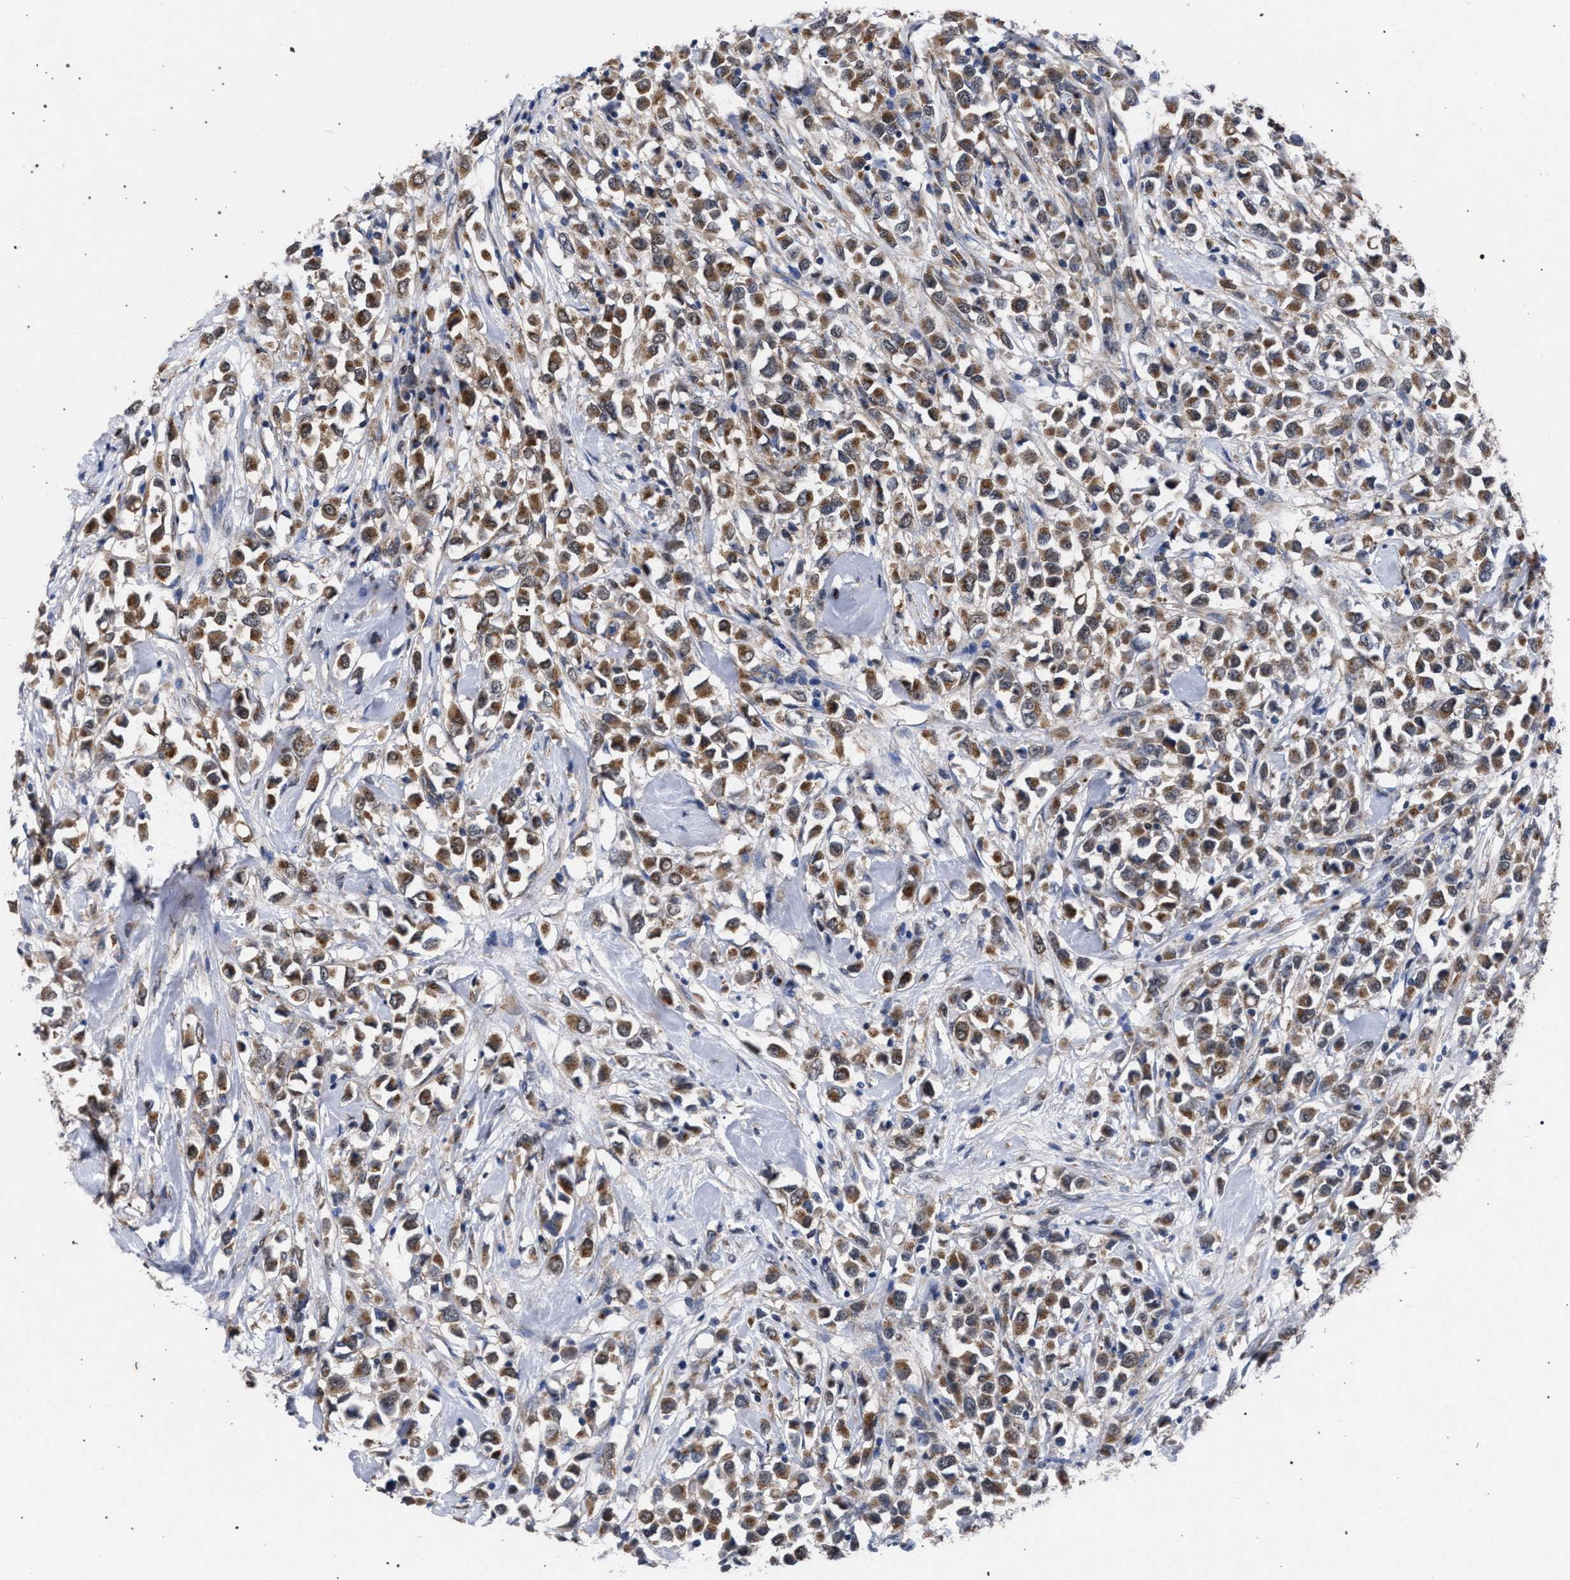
{"staining": {"intensity": "moderate", "quantity": ">75%", "location": "cytoplasmic/membranous"}, "tissue": "breast cancer", "cell_type": "Tumor cells", "image_type": "cancer", "snomed": [{"axis": "morphology", "description": "Duct carcinoma"}, {"axis": "topography", "description": "Breast"}], "caption": "Tumor cells reveal medium levels of moderate cytoplasmic/membranous expression in approximately >75% of cells in breast cancer (invasive ductal carcinoma).", "gene": "GOLGA2", "patient": {"sex": "female", "age": 61}}